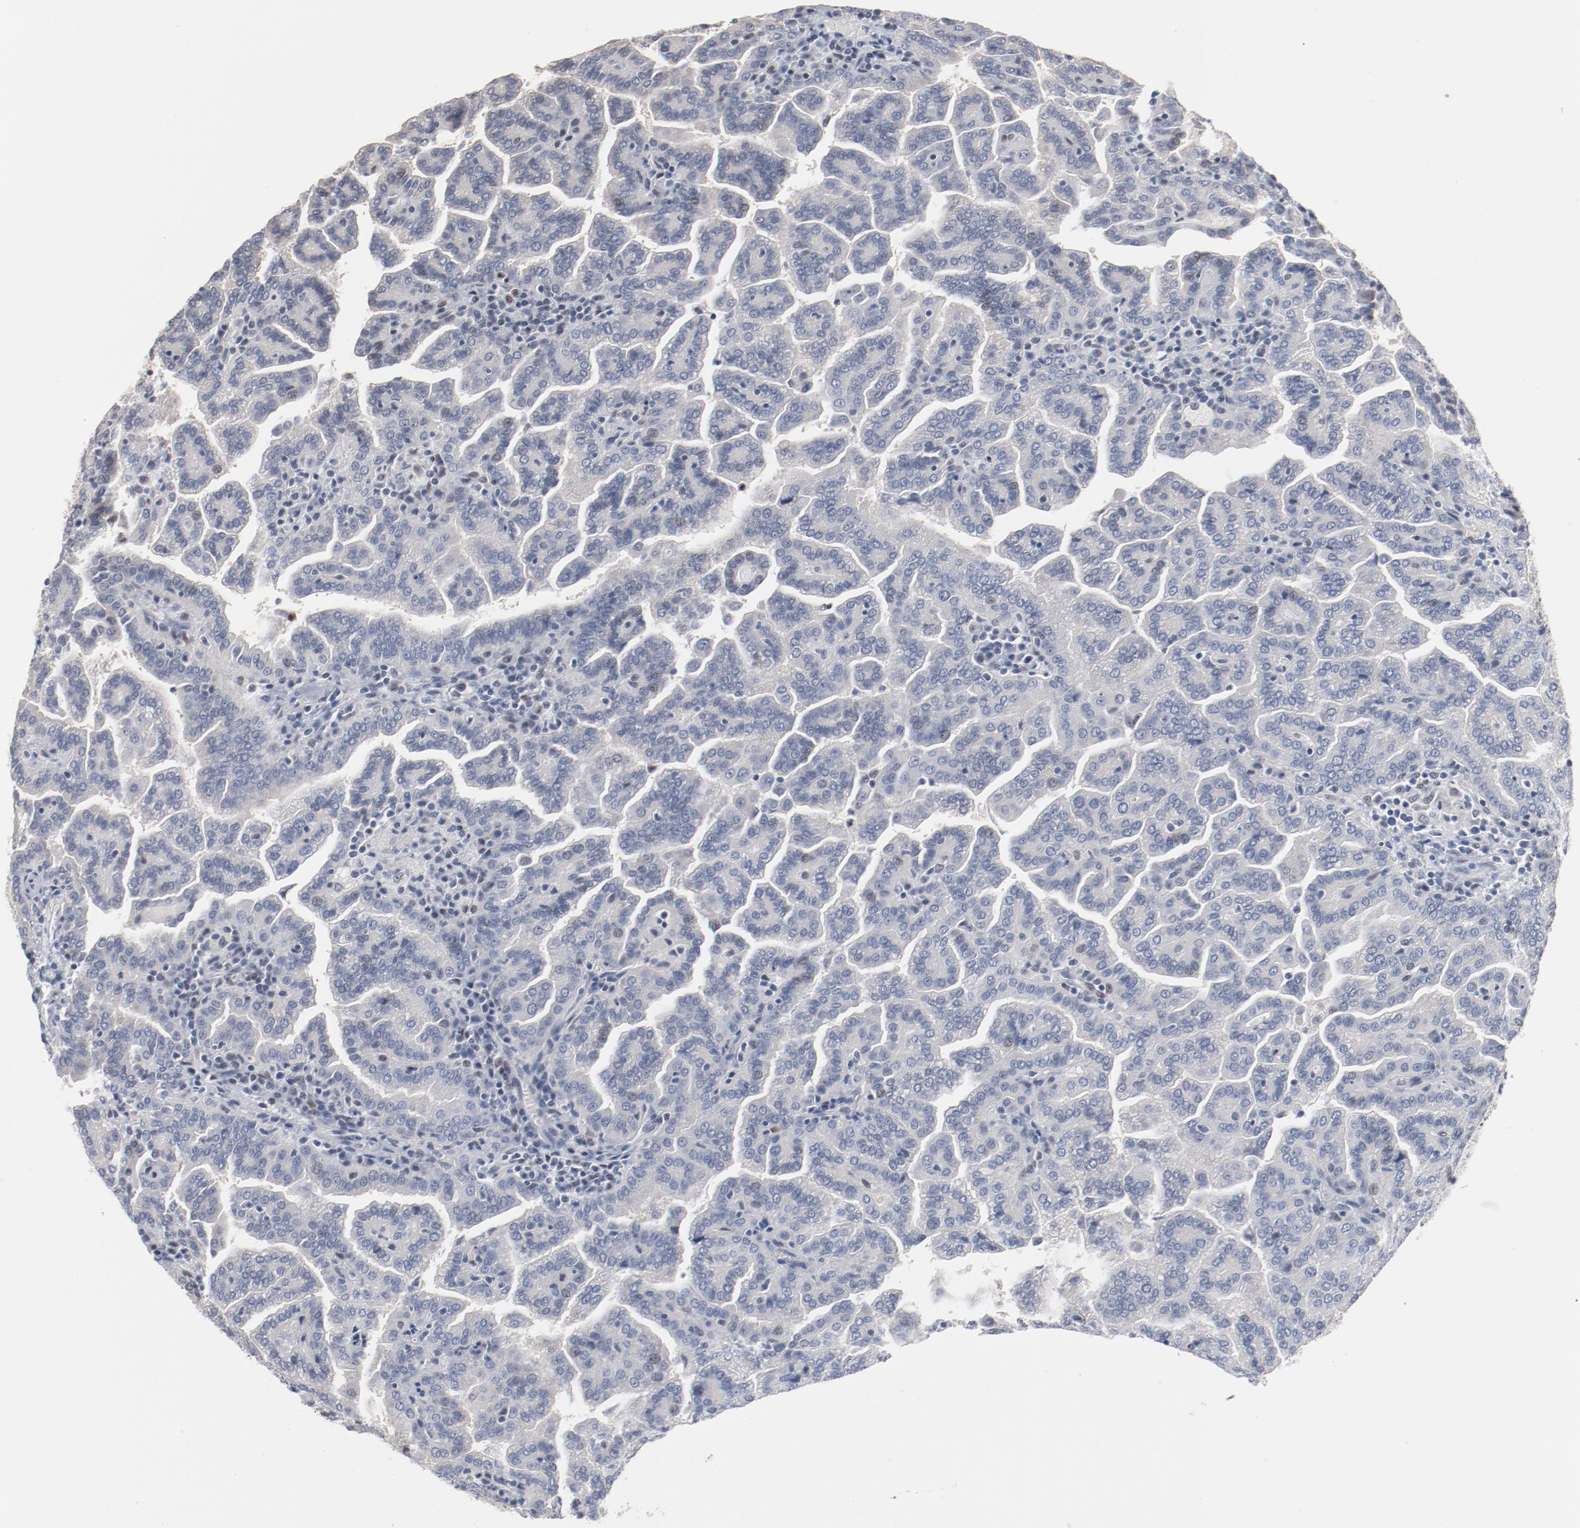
{"staining": {"intensity": "negative", "quantity": "none", "location": "none"}, "tissue": "renal cancer", "cell_type": "Tumor cells", "image_type": "cancer", "snomed": [{"axis": "morphology", "description": "Adenocarcinoma, NOS"}, {"axis": "topography", "description": "Kidney"}], "caption": "High power microscopy photomicrograph of an immunohistochemistry (IHC) micrograph of adenocarcinoma (renal), revealing no significant expression in tumor cells. (DAB IHC with hematoxylin counter stain).", "gene": "ZEB2", "patient": {"sex": "male", "age": 61}}